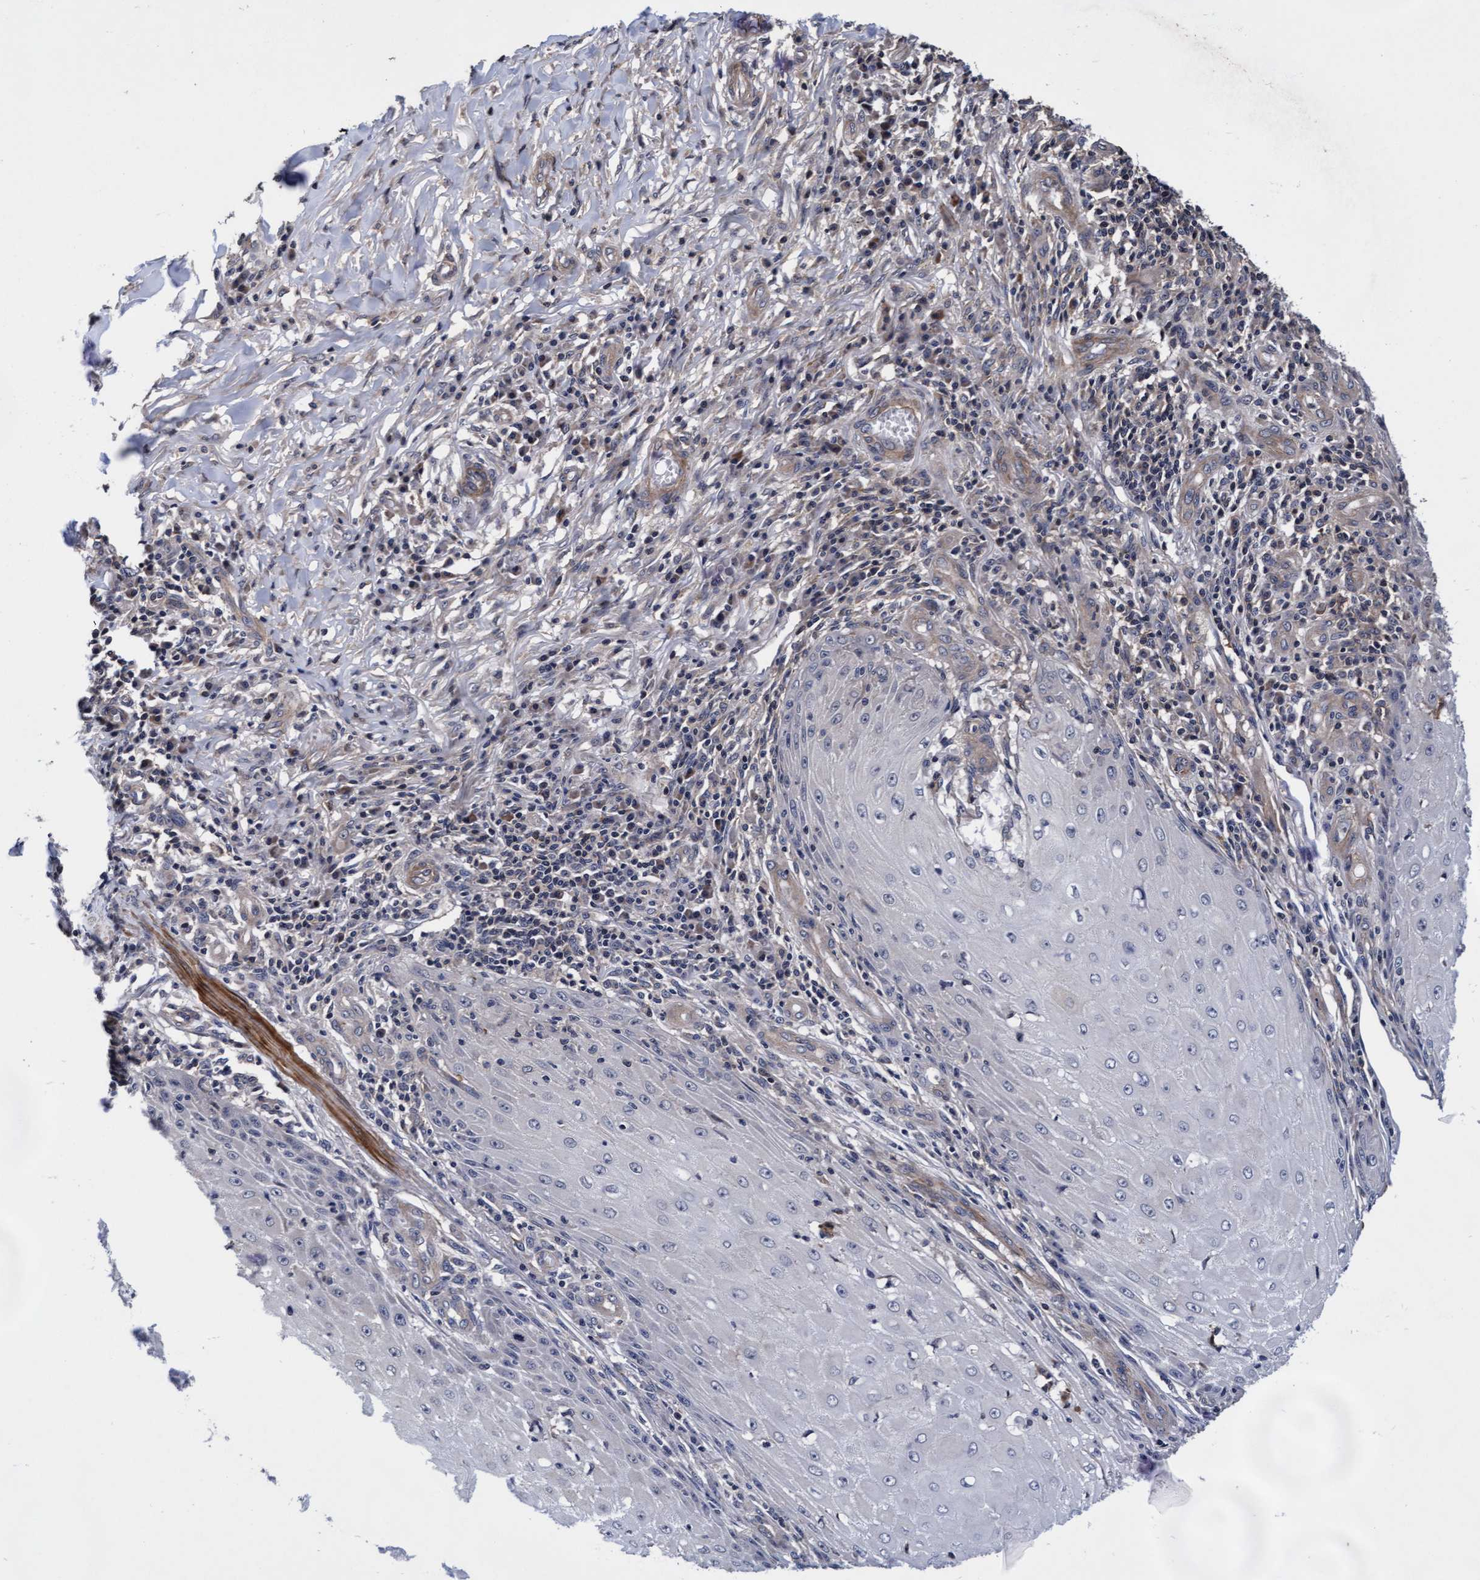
{"staining": {"intensity": "negative", "quantity": "none", "location": "none"}, "tissue": "skin cancer", "cell_type": "Tumor cells", "image_type": "cancer", "snomed": [{"axis": "morphology", "description": "Squamous cell carcinoma, NOS"}, {"axis": "topography", "description": "Skin"}], "caption": "This is an immunohistochemistry micrograph of skin squamous cell carcinoma. There is no positivity in tumor cells.", "gene": "EFCAB13", "patient": {"sex": "female", "age": 73}}